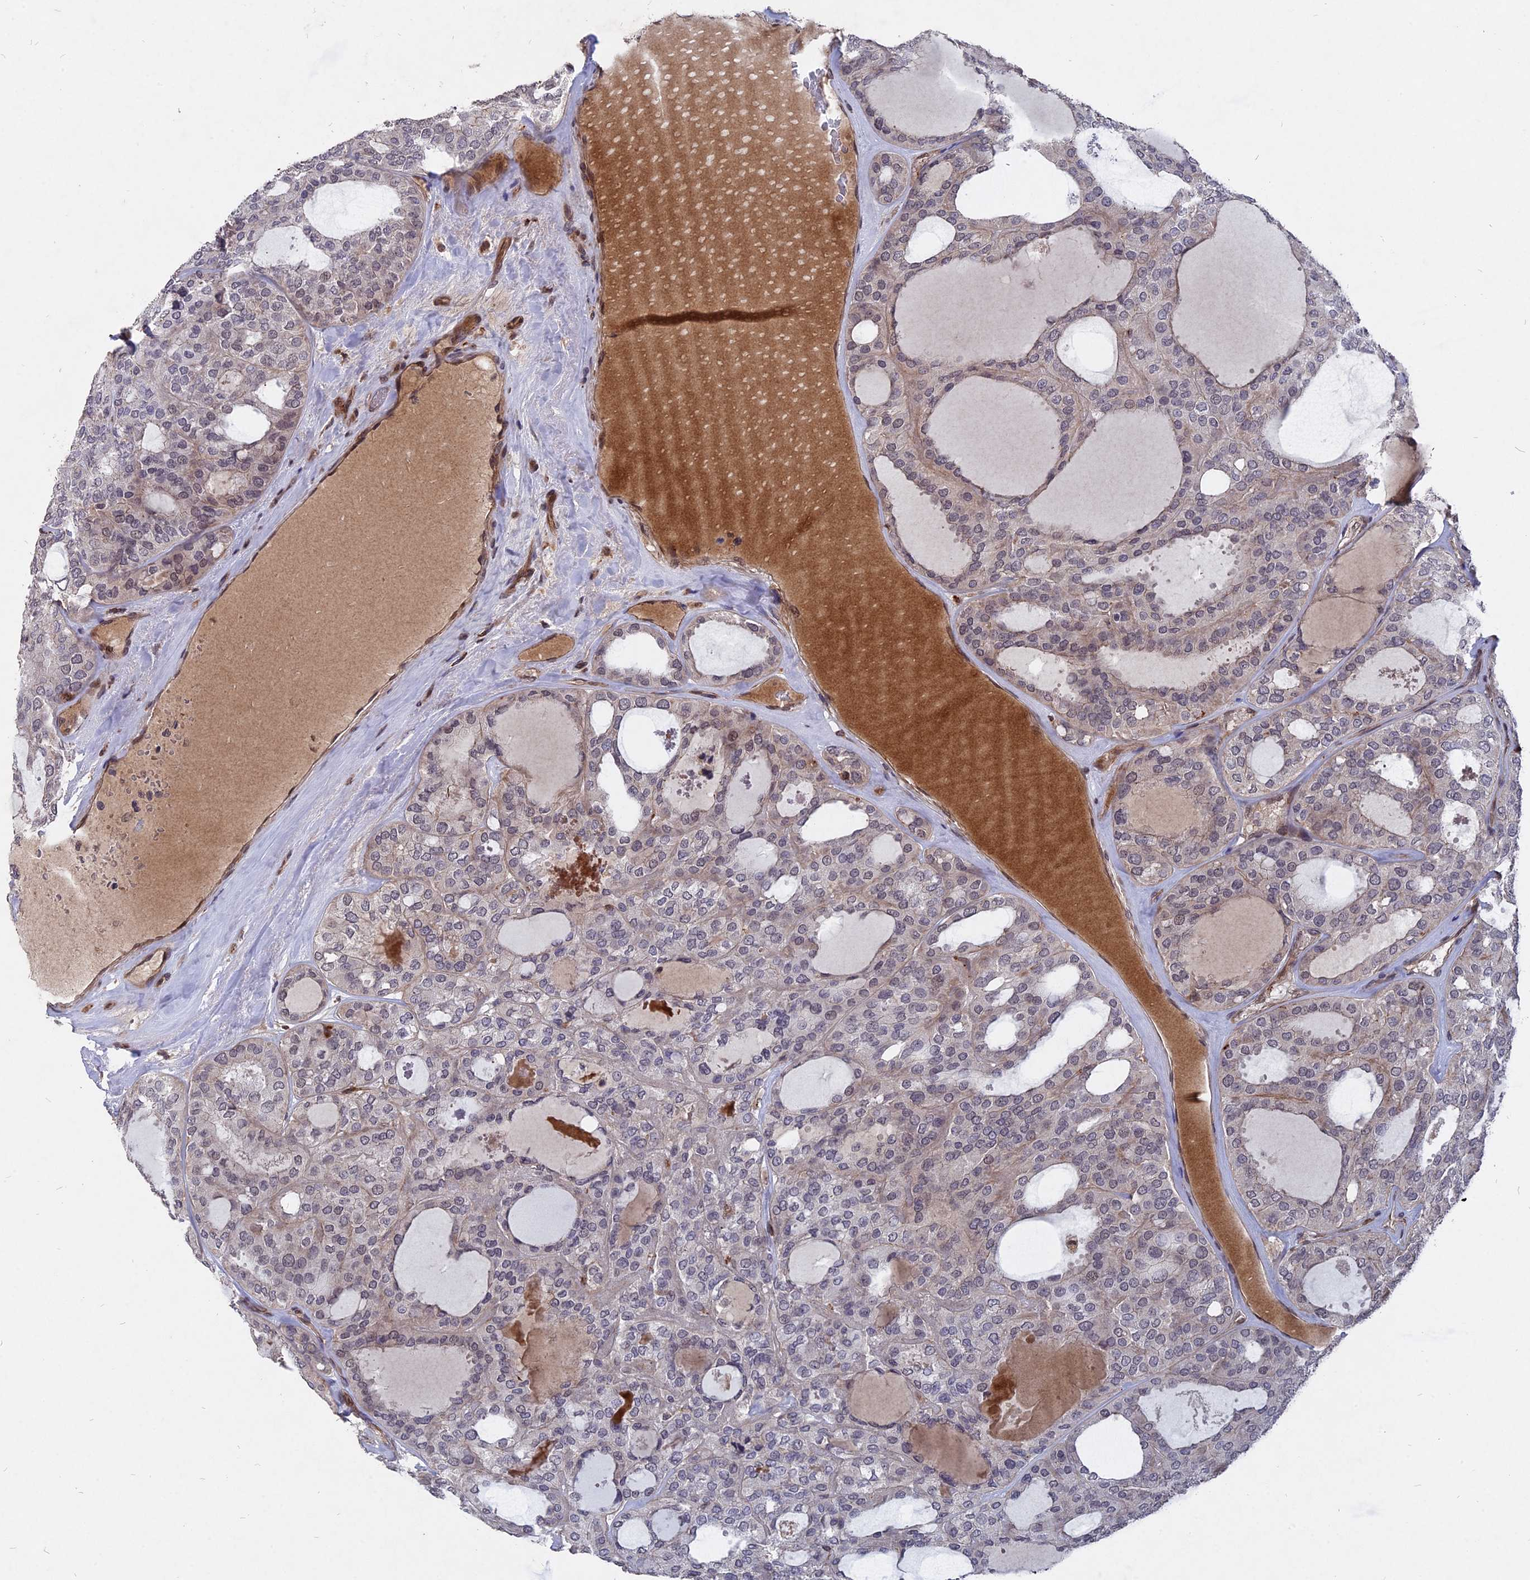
{"staining": {"intensity": "negative", "quantity": "none", "location": "none"}, "tissue": "thyroid cancer", "cell_type": "Tumor cells", "image_type": "cancer", "snomed": [{"axis": "morphology", "description": "Follicular adenoma carcinoma, NOS"}, {"axis": "topography", "description": "Thyroid gland"}], "caption": "A photomicrograph of thyroid cancer (follicular adenoma carcinoma) stained for a protein displays no brown staining in tumor cells.", "gene": "NOSIP", "patient": {"sex": "male", "age": 75}}